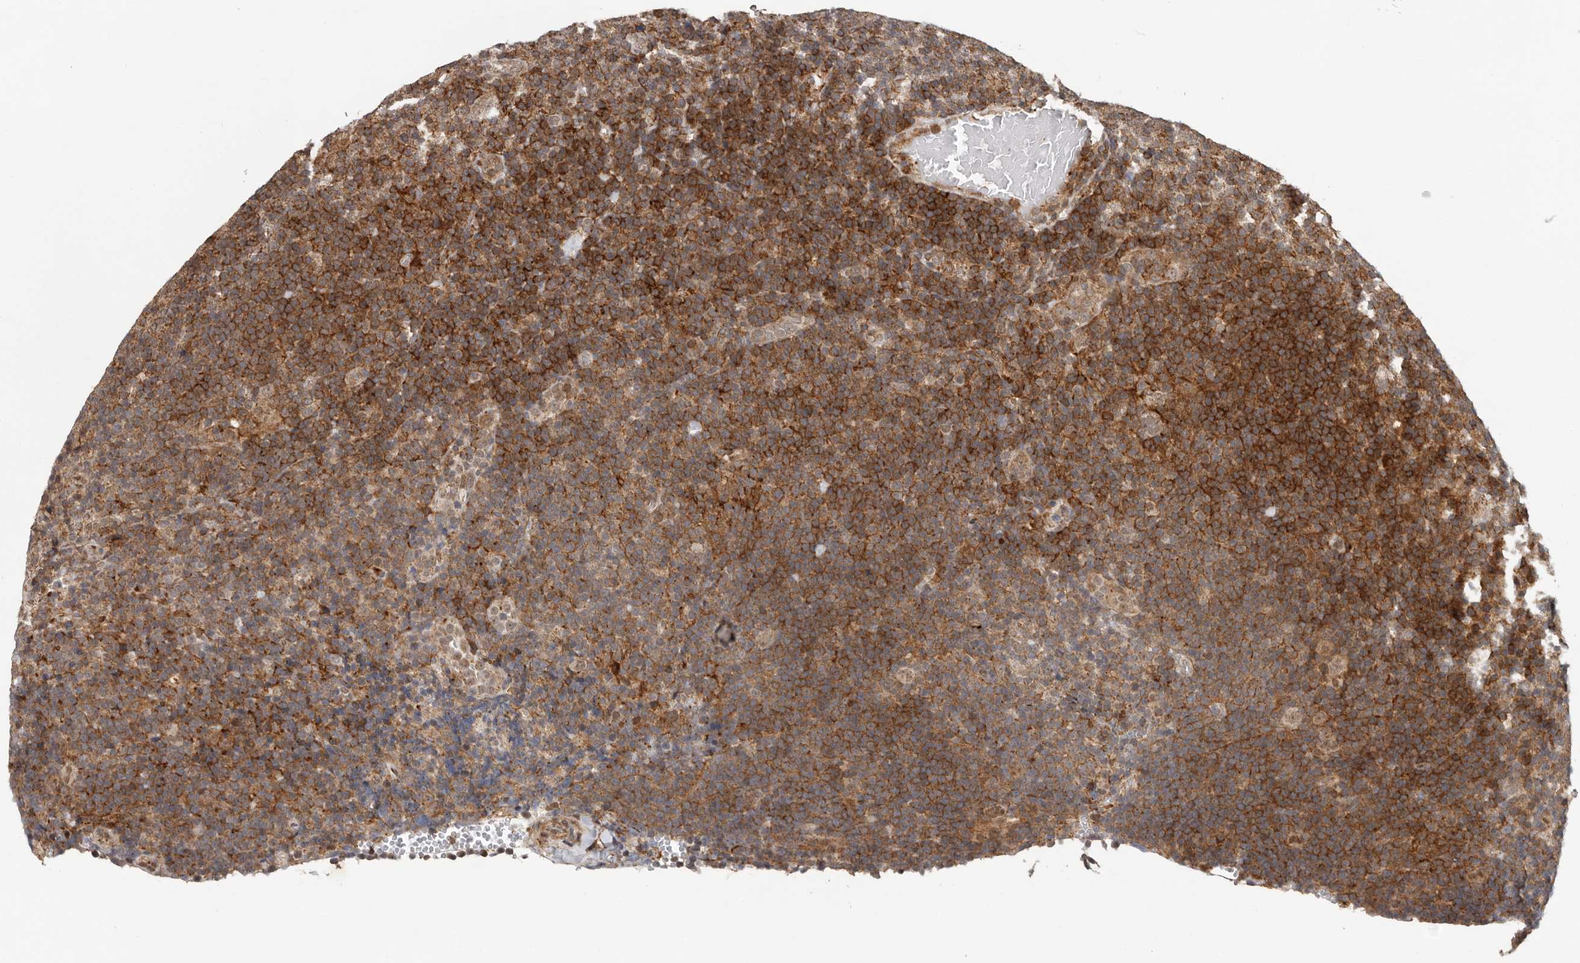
{"staining": {"intensity": "negative", "quantity": "none", "location": "none"}, "tissue": "lymphoma", "cell_type": "Tumor cells", "image_type": "cancer", "snomed": [{"axis": "morphology", "description": "Hodgkin's disease, NOS"}, {"axis": "topography", "description": "Lymph node"}], "caption": "The photomicrograph displays no significant positivity in tumor cells of lymphoma.", "gene": "RNF157", "patient": {"sex": "female", "age": 57}}